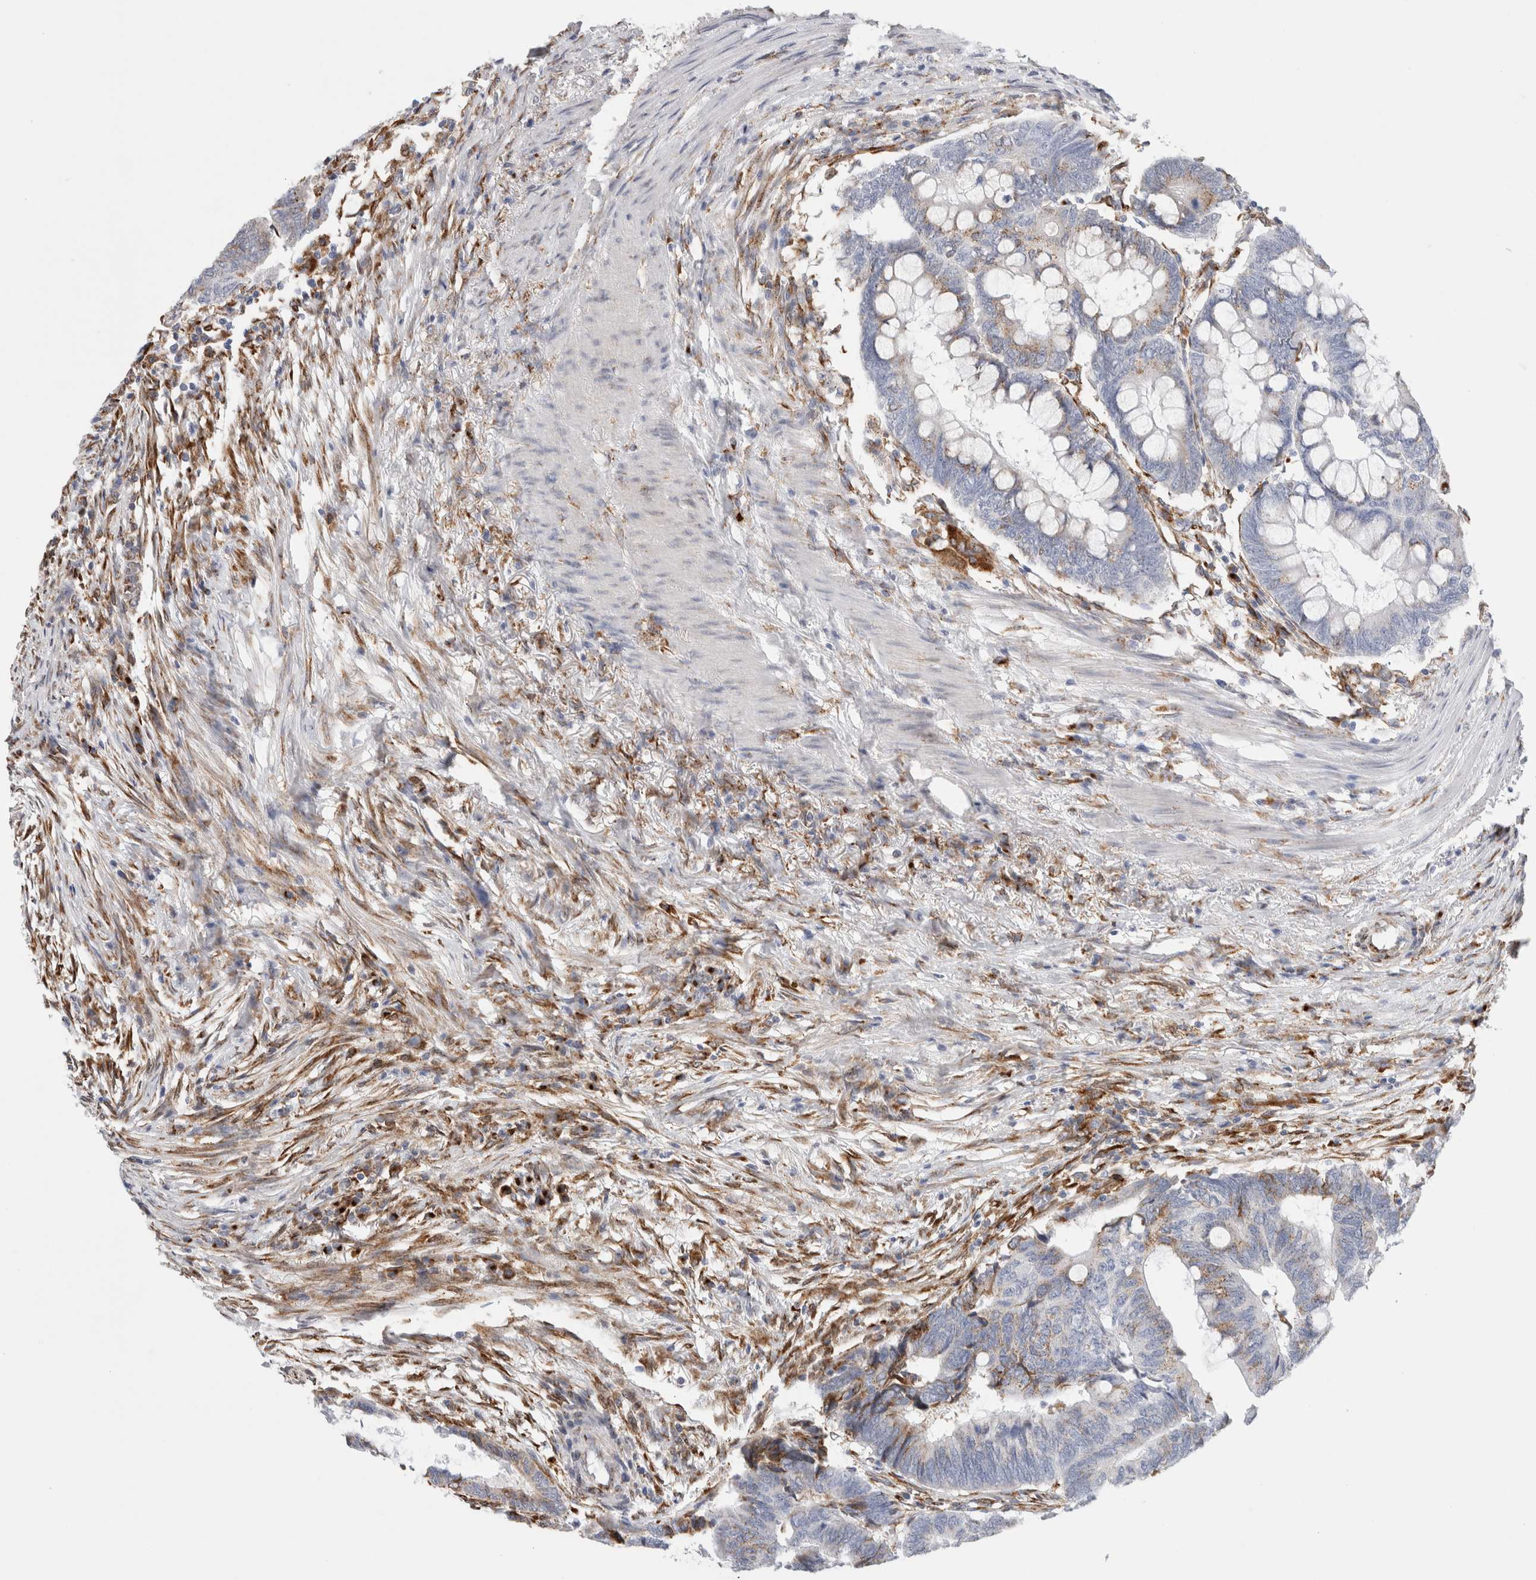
{"staining": {"intensity": "moderate", "quantity": "<25%", "location": "cytoplasmic/membranous"}, "tissue": "colorectal cancer", "cell_type": "Tumor cells", "image_type": "cancer", "snomed": [{"axis": "morphology", "description": "Normal tissue, NOS"}, {"axis": "morphology", "description": "Adenocarcinoma, NOS"}, {"axis": "topography", "description": "Rectum"}, {"axis": "topography", "description": "Peripheral nerve tissue"}], "caption": "A high-resolution photomicrograph shows immunohistochemistry (IHC) staining of colorectal cancer, which exhibits moderate cytoplasmic/membranous positivity in approximately <25% of tumor cells.", "gene": "MCFD2", "patient": {"sex": "male", "age": 92}}